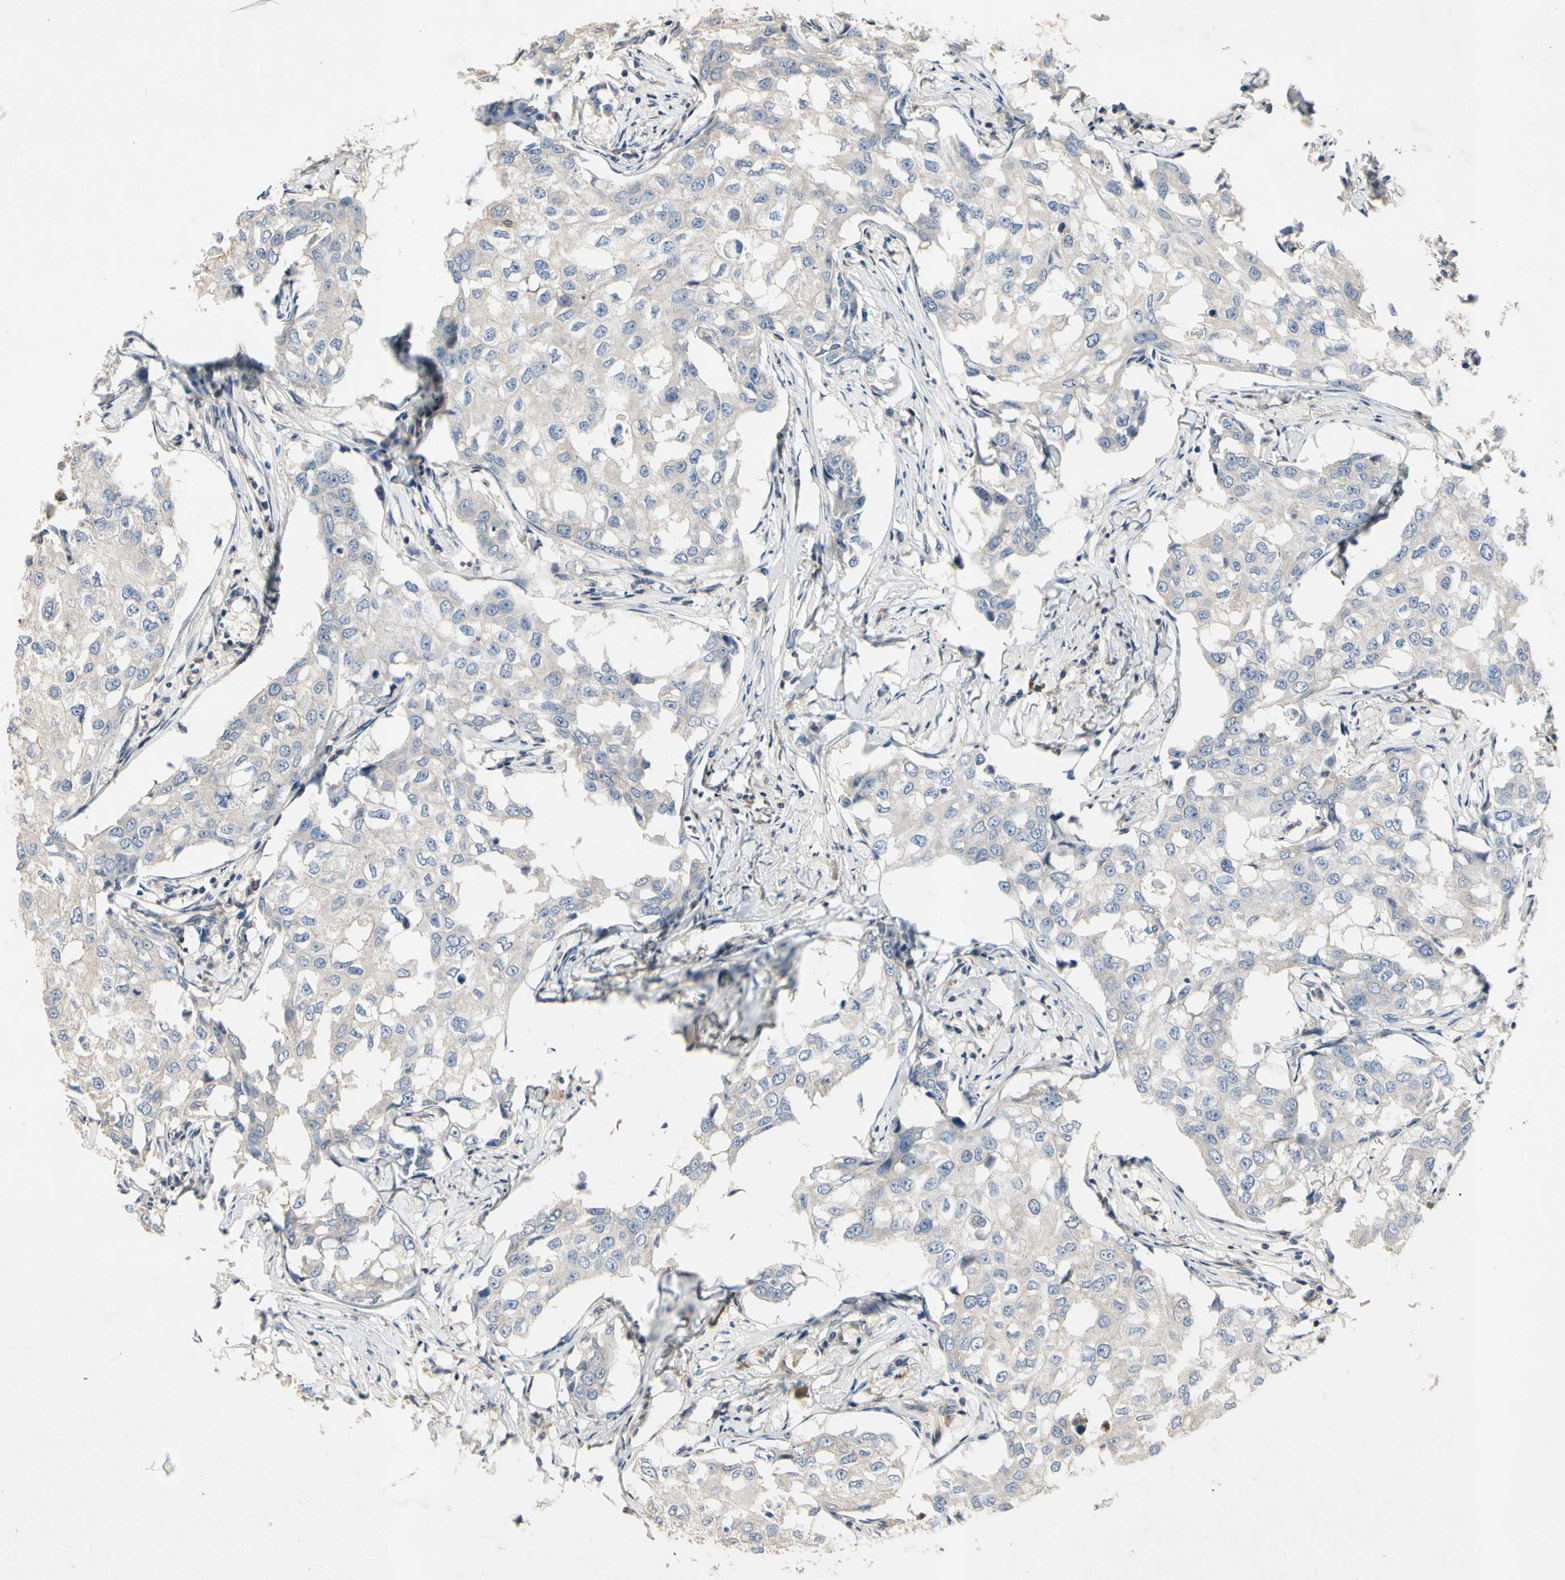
{"staining": {"intensity": "weak", "quantity": "<25%", "location": "cytoplasmic/membranous"}, "tissue": "breast cancer", "cell_type": "Tumor cells", "image_type": "cancer", "snomed": [{"axis": "morphology", "description": "Duct carcinoma"}, {"axis": "topography", "description": "Breast"}], "caption": "DAB immunohistochemical staining of human breast infiltrating ductal carcinoma reveals no significant expression in tumor cells. Brightfield microscopy of IHC stained with DAB (3,3'-diaminobenzidine) (brown) and hematoxylin (blue), captured at high magnification.", "gene": "CRTAC1", "patient": {"sex": "female", "age": 27}}